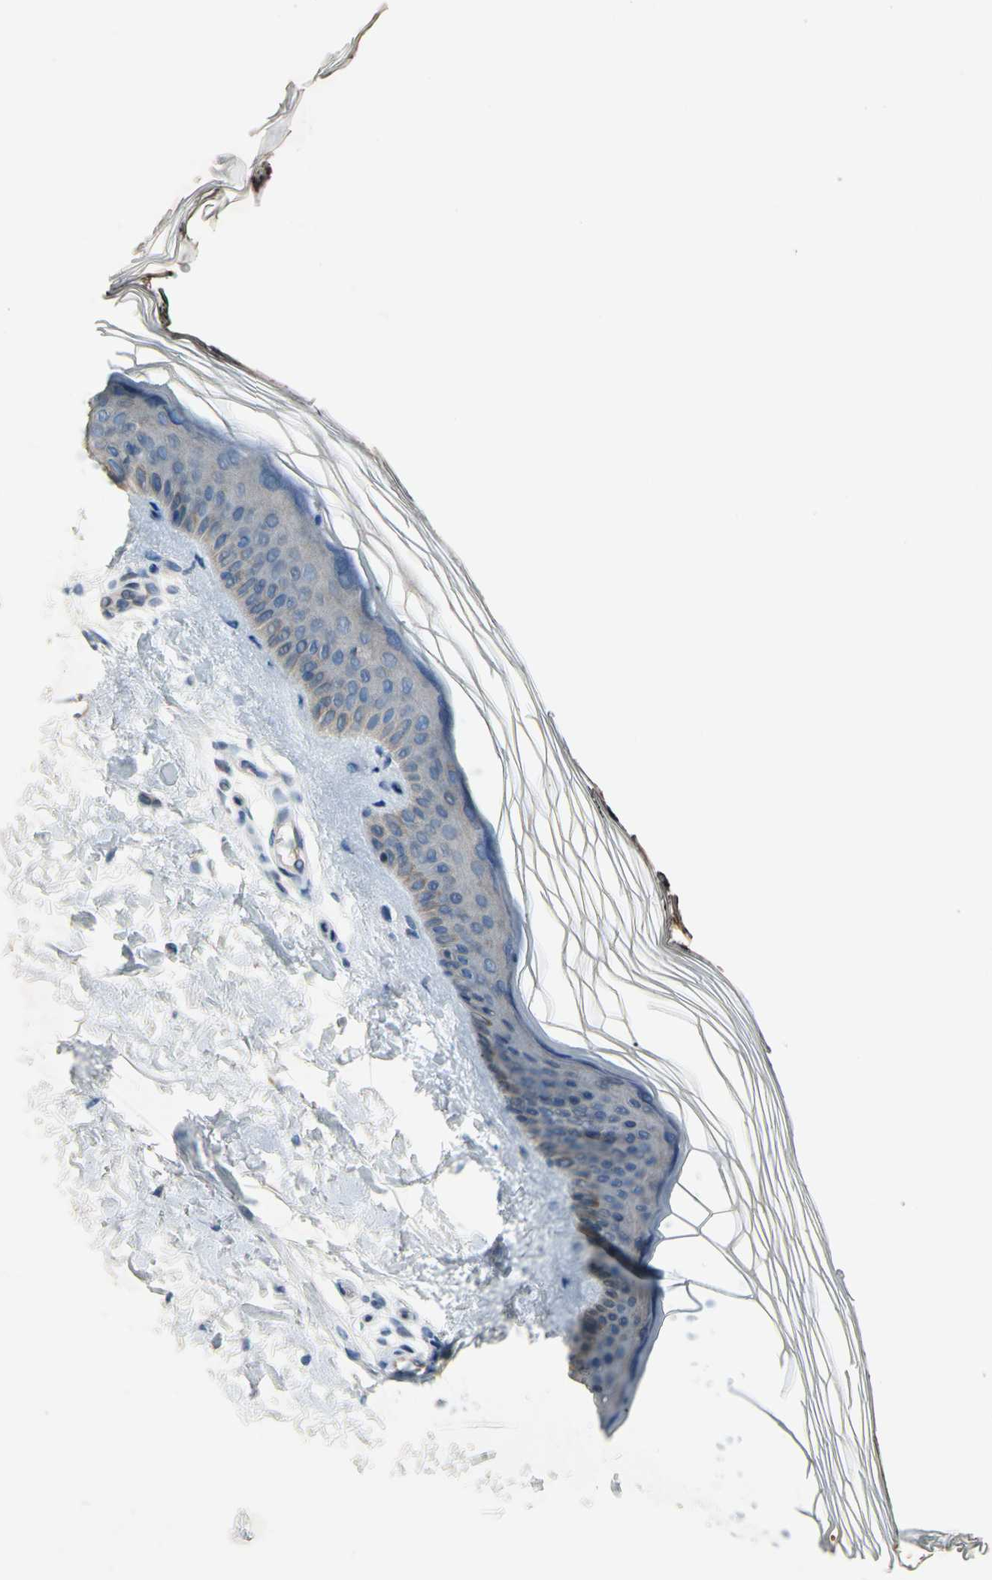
{"staining": {"intensity": "weak", "quantity": ">75%", "location": "cytoplasmic/membranous"}, "tissue": "skin", "cell_type": "Fibroblasts", "image_type": "normal", "snomed": [{"axis": "morphology", "description": "Normal tissue, NOS"}, {"axis": "topography", "description": "Skin"}], "caption": "IHC histopathology image of normal human skin stained for a protein (brown), which exhibits low levels of weak cytoplasmic/membranous staining in about >75% of fibroblasts.", "gene": "PIP5K1B", "patient": {"sex": "female", "age": 19}}